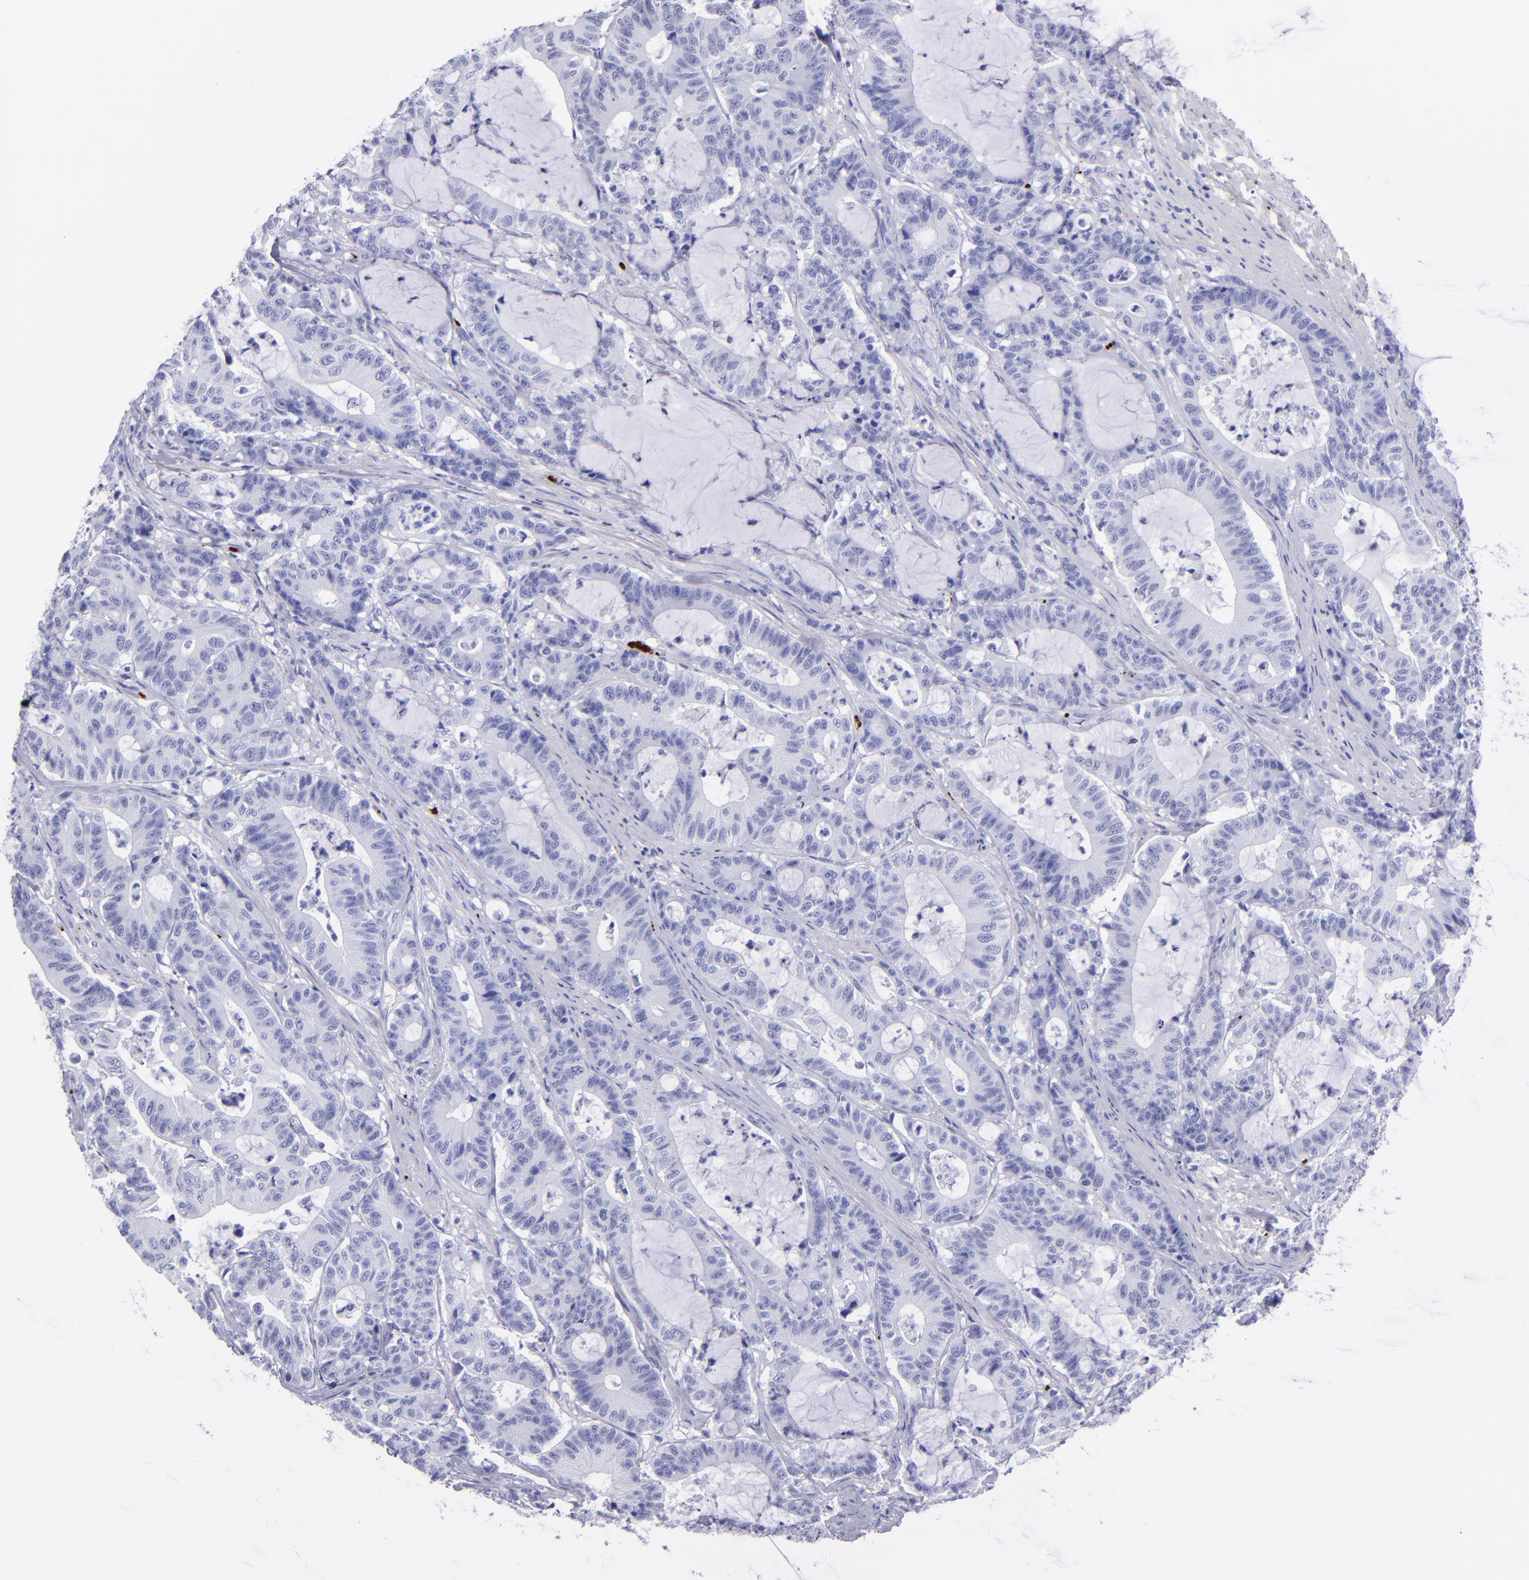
{"staining": {"intensity": "negative", "quantity": "none", "location": "none"}, "tissue": "colorectal cancer", "cell_type": "Tumor cells", "image_type": "cancer", "snomed": [{"axis": "morphology", "description": "Adenocarcinoma, NOS"}, {"axis": "topography", "description": "Colon"}], "caption": "Colorectal cancer (adenocarcinoma) was stained to show a protein in brown. There is no significant expression in tumor cells.", "gene": "EFCAB13", "patient": {"sex": "female", "age": 84}}